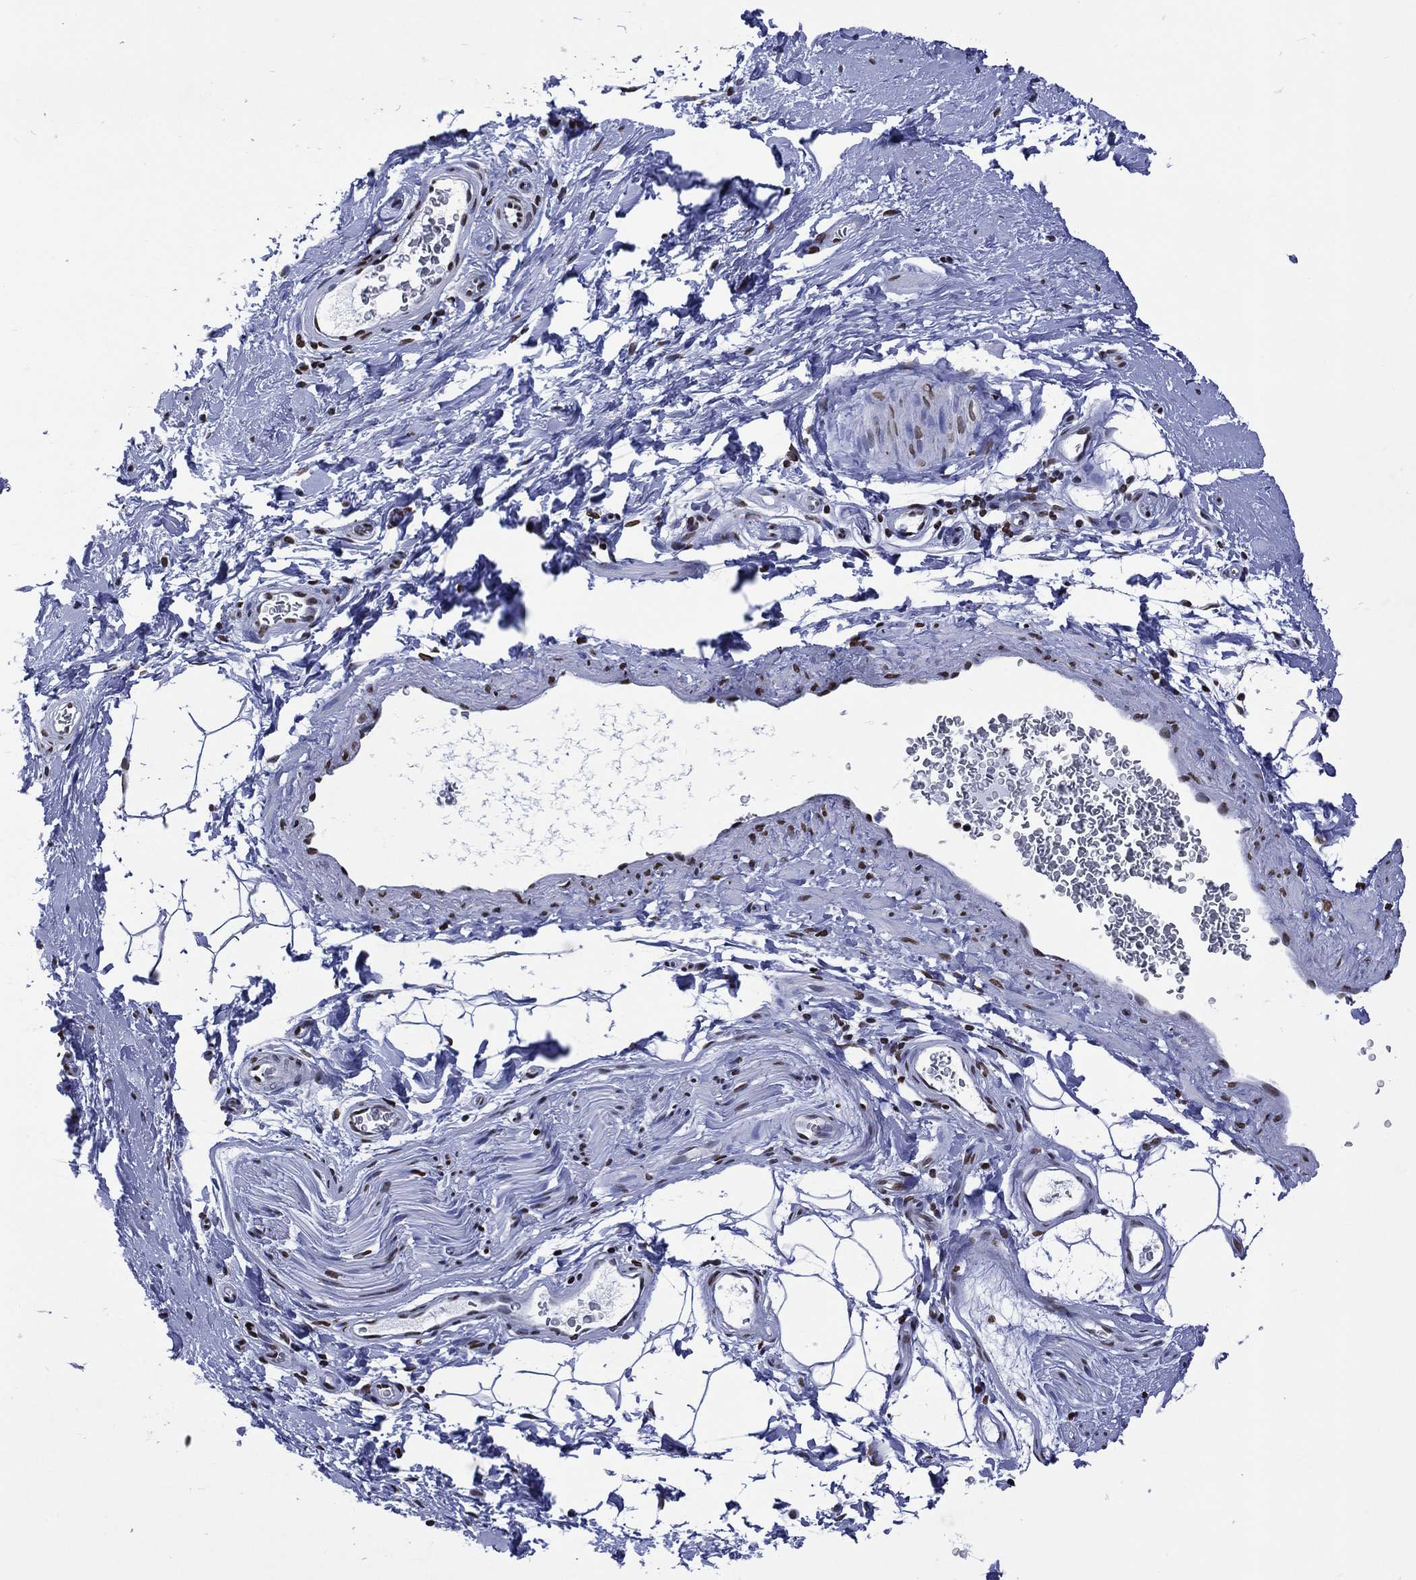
{"staining": {"intensity": "negative", "quantity": "none", "location": "none"}, "tissue": "adipose tissue", "cell_type": "Adipocytes", "image_type": "normal", "snomed": [{"axis": "morphology", "description": "Normal tissue, NOS"}, {"axis": "topography", "description": "Soft tissue"}, {"axis": "topography", "description": "Vascular tissue"}], "caption": "Immunohistochemistry (IHC) histopathology image of benign adipose tissue stained for a protein (brown), which exhibits no positivity in adipocytes.", "gene": "RETREG2", "patient": {"sex": "male", "age": 41}}